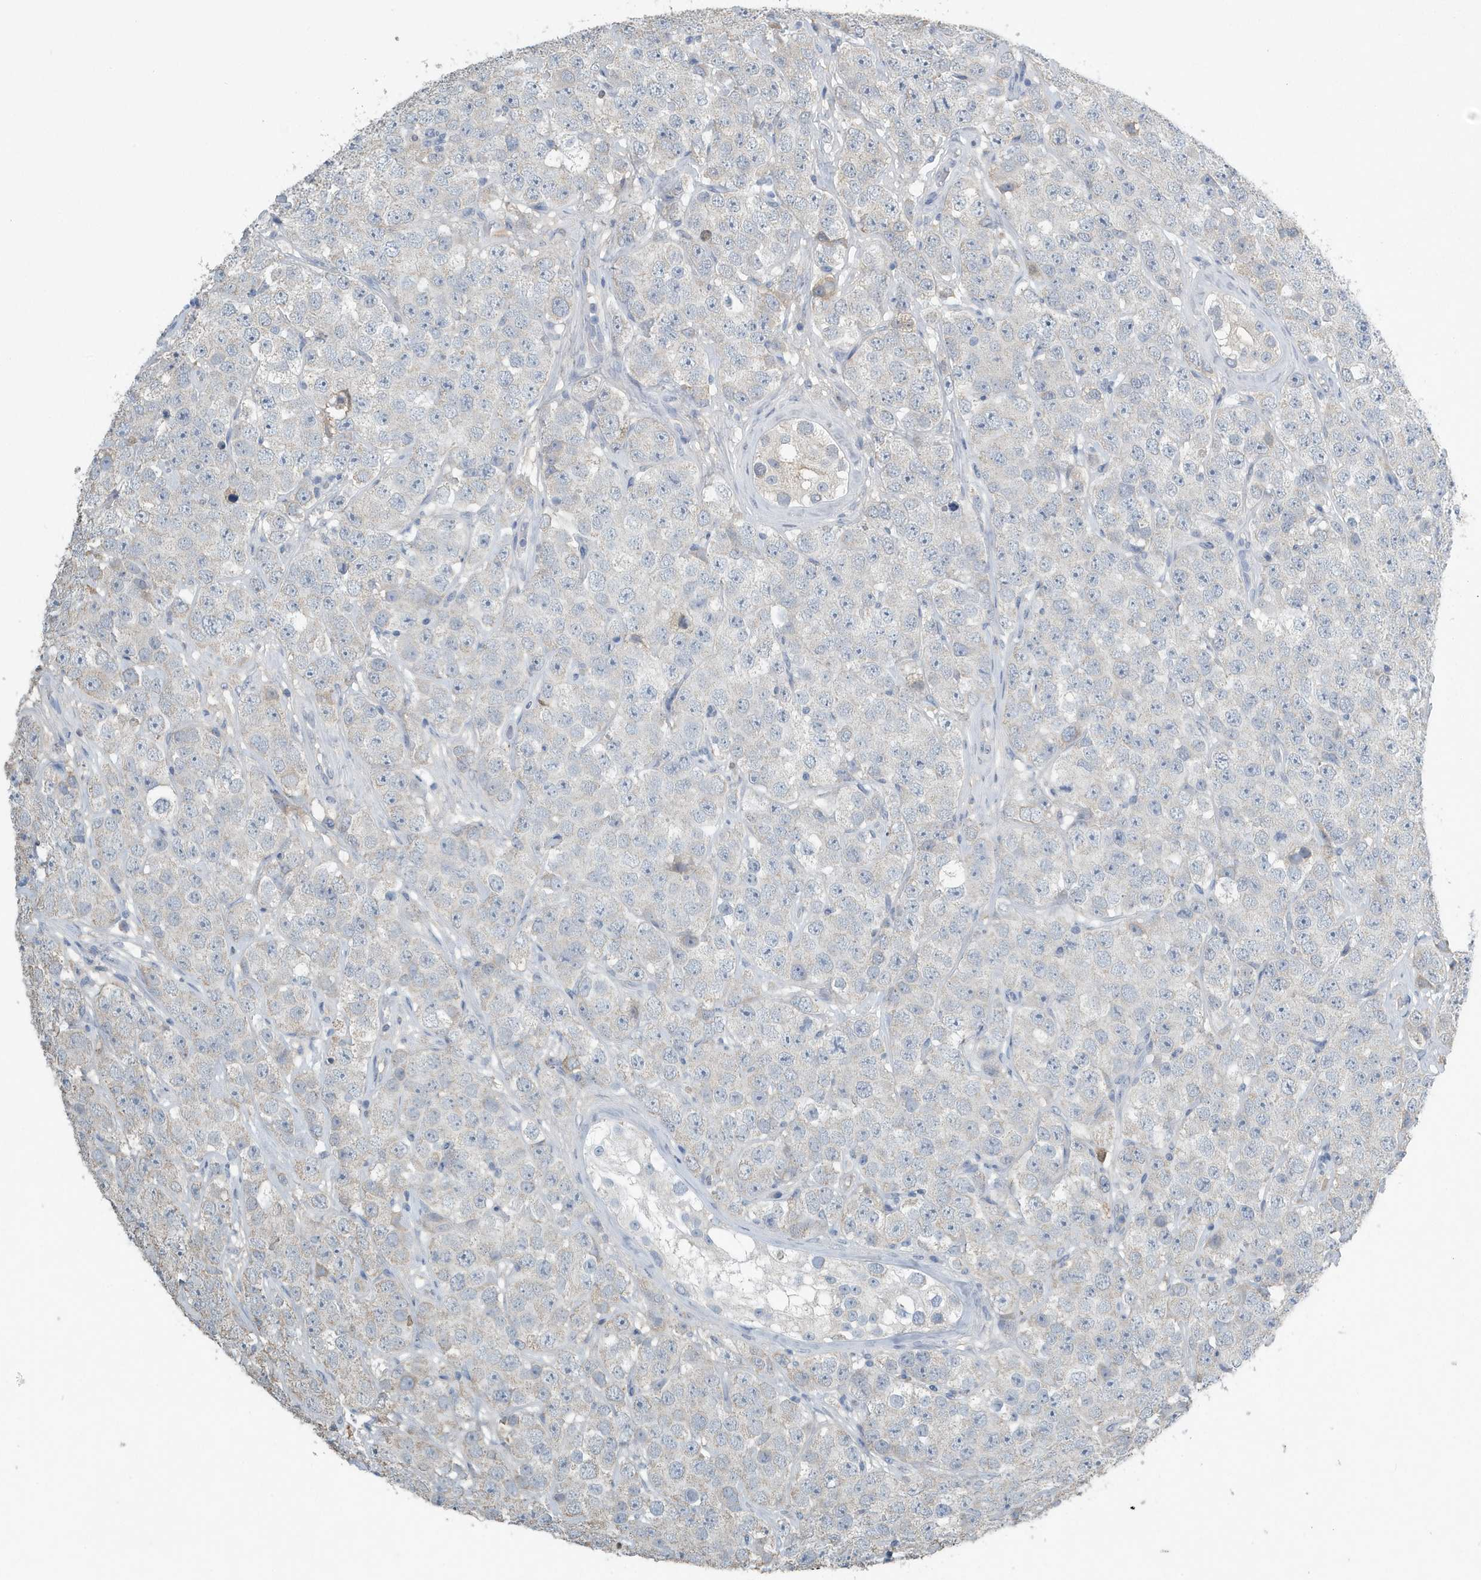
{"staining": {"intensity": "negative", "quantity": "none", "location": "none"}, "tissue": "testis cancer", "cell_type": "Tumor cells", "image_type": "cancer", "snomed": [{"axis": "morphology", "description": "Seminoma, NOS"}, {"axis": "topography", "description": "Testis"}], "caption": "Tumor cells are negative for protein expression in human testis cancer (seminoma). (Brightfield microscopy of DAB (3,3'-diaminobenzidine) immunohistochemistry (IHC) at high magnification).", "gene": "UGT2B4", "patient": {"sex": "male", "age": 28}}